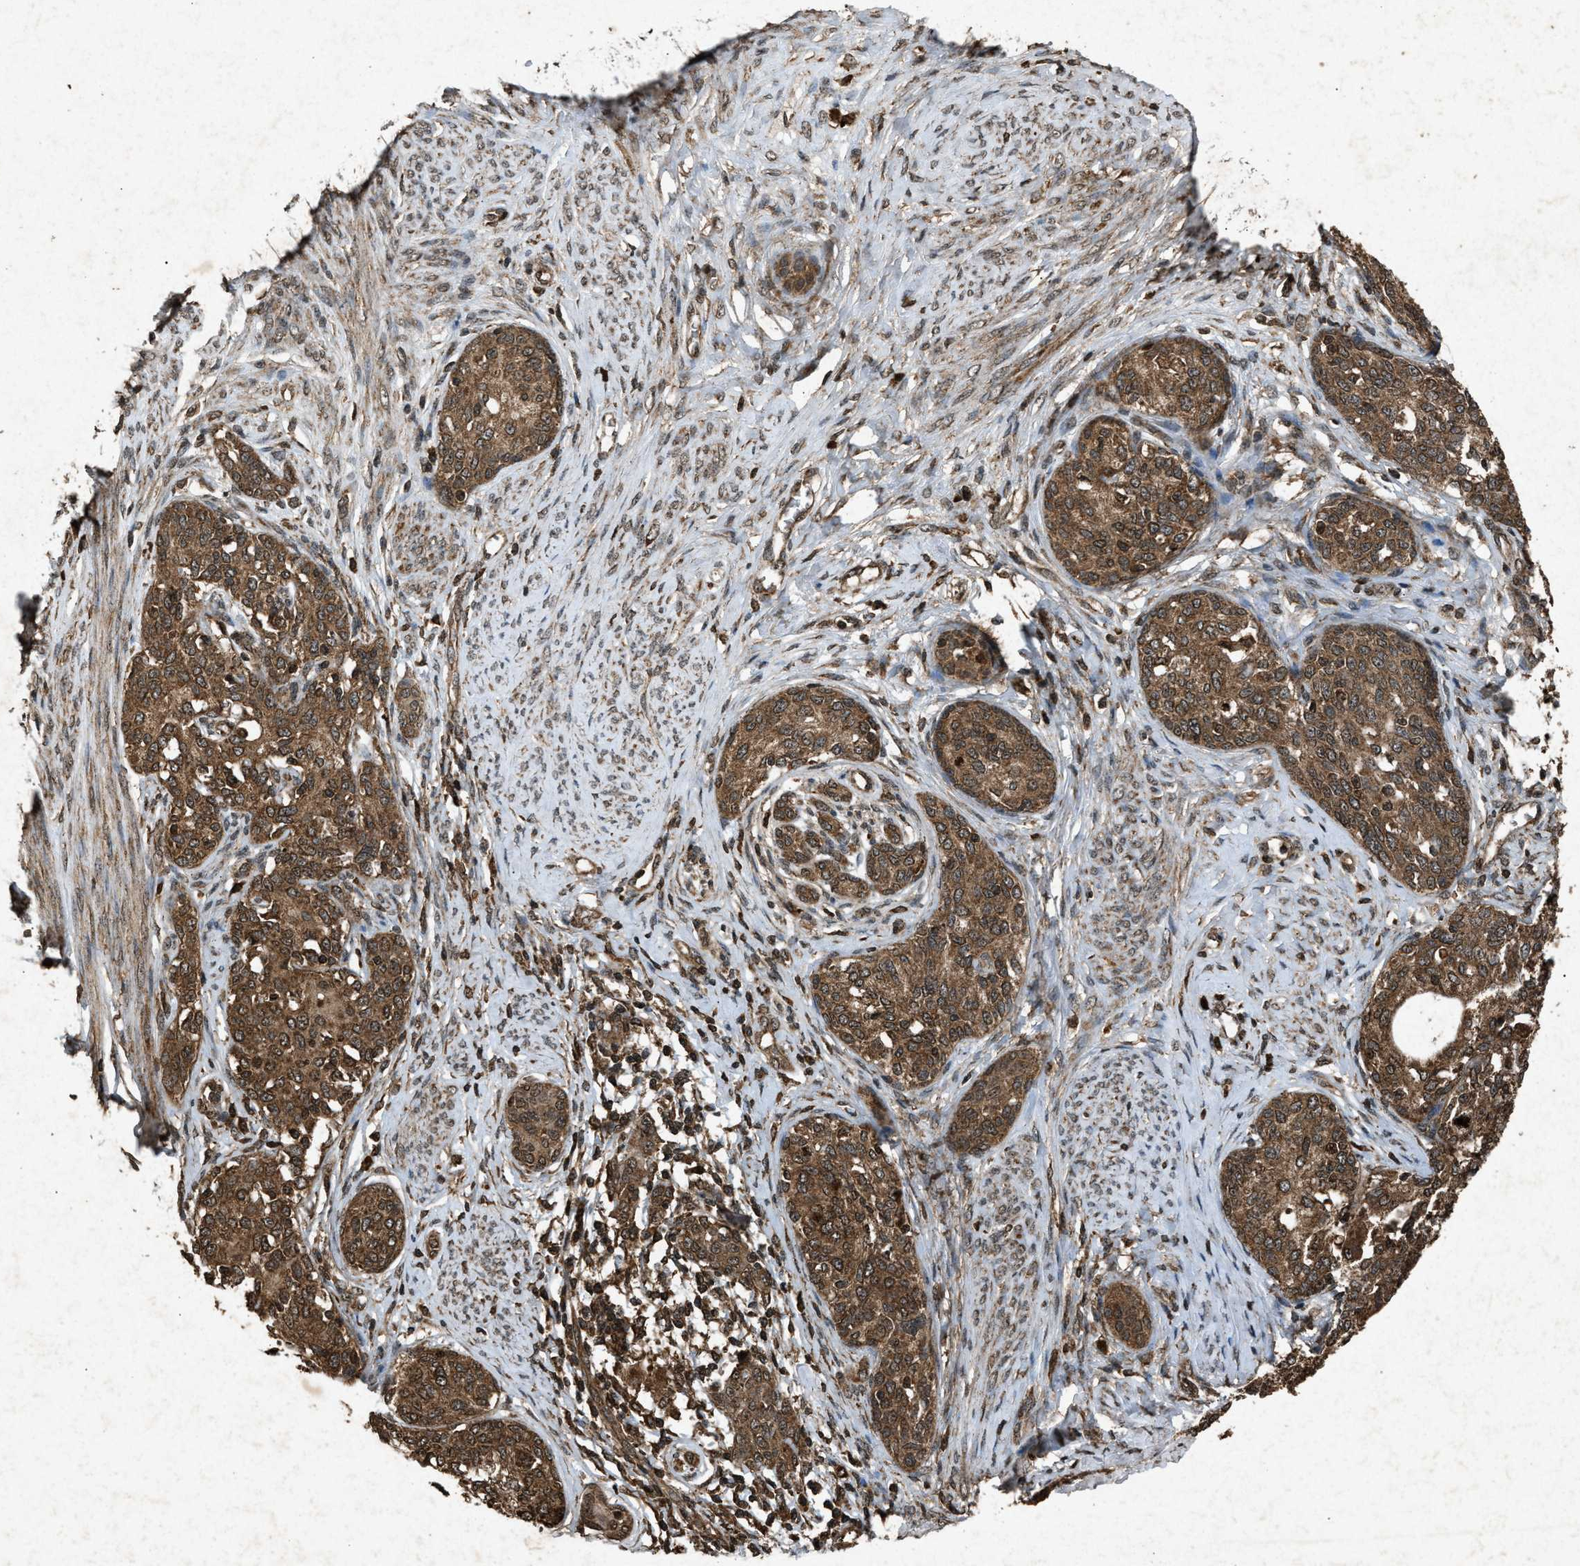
{"staining": {"intensity": "strong", "quantity": ">75%", "location": "cytoplasmic/membranous"}, "tissue": "cervical cancer", "cell_type": "Tumor cells", "image_type": "cancer", "snomed": [{"axis": "morphology", "description": "Squamous cell carcinoma, NOS"}, {"axis": "morphology", "description": "Adenocarcinoma, NOS"}, {"axis": "topography", "description": "Cervix"}], "caption": "High-magnification brightfield microscopy of cervical cancer (squamous cell carcinoma) stained with DAB (brown) and counterstained with hematoxylin (blue). tumor cells exhibit strong cytoplasmic/membranous expression is seen in approximately>75% of cells.", "gene": "OAS1", "patient": {"sex": "female", "age": 52}}